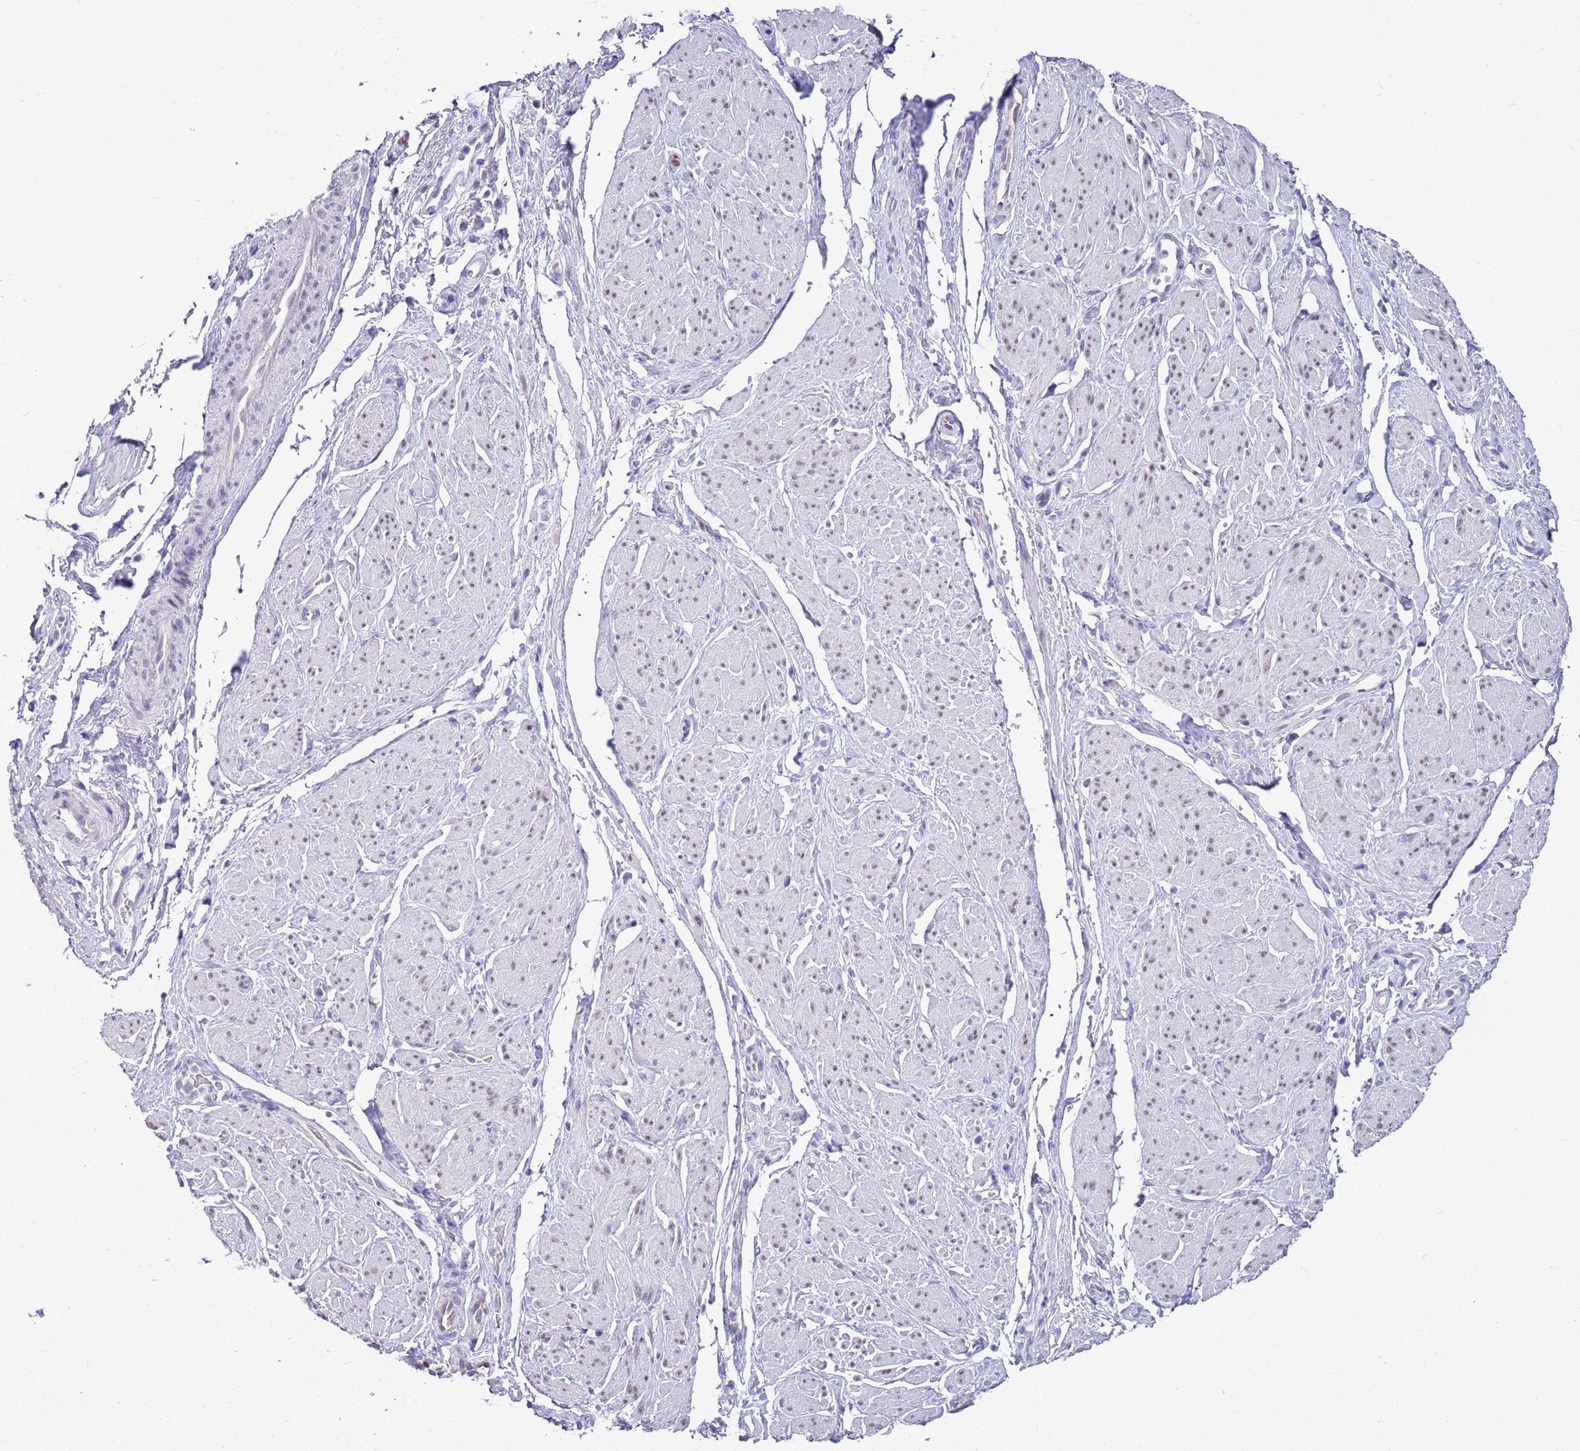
{"staining": {"intensity": "weak", "quantity": "25%-75%", "location": "nuclear"}, "tissue": "smooth muscle", "cell_type": "Smooth muscle cells", "image_type": "normal", "snomed": [{"axis": "morphology", "description": "Normal tissue, NOS"}, {"axis": "topography", "description": "Smooth muscle"}, {"axis": "topography", "description": "Peripheral nerve tissue"}], "caption": "Immunohistochemical staining of normal human smooth muscle reveals weak nuclear protein staining in about 25%-75% of smooth muscle cells. Nuclei are stained in blue.", "gene": "BRMS1L", "patient": {"sex": "male", "age": 69}}